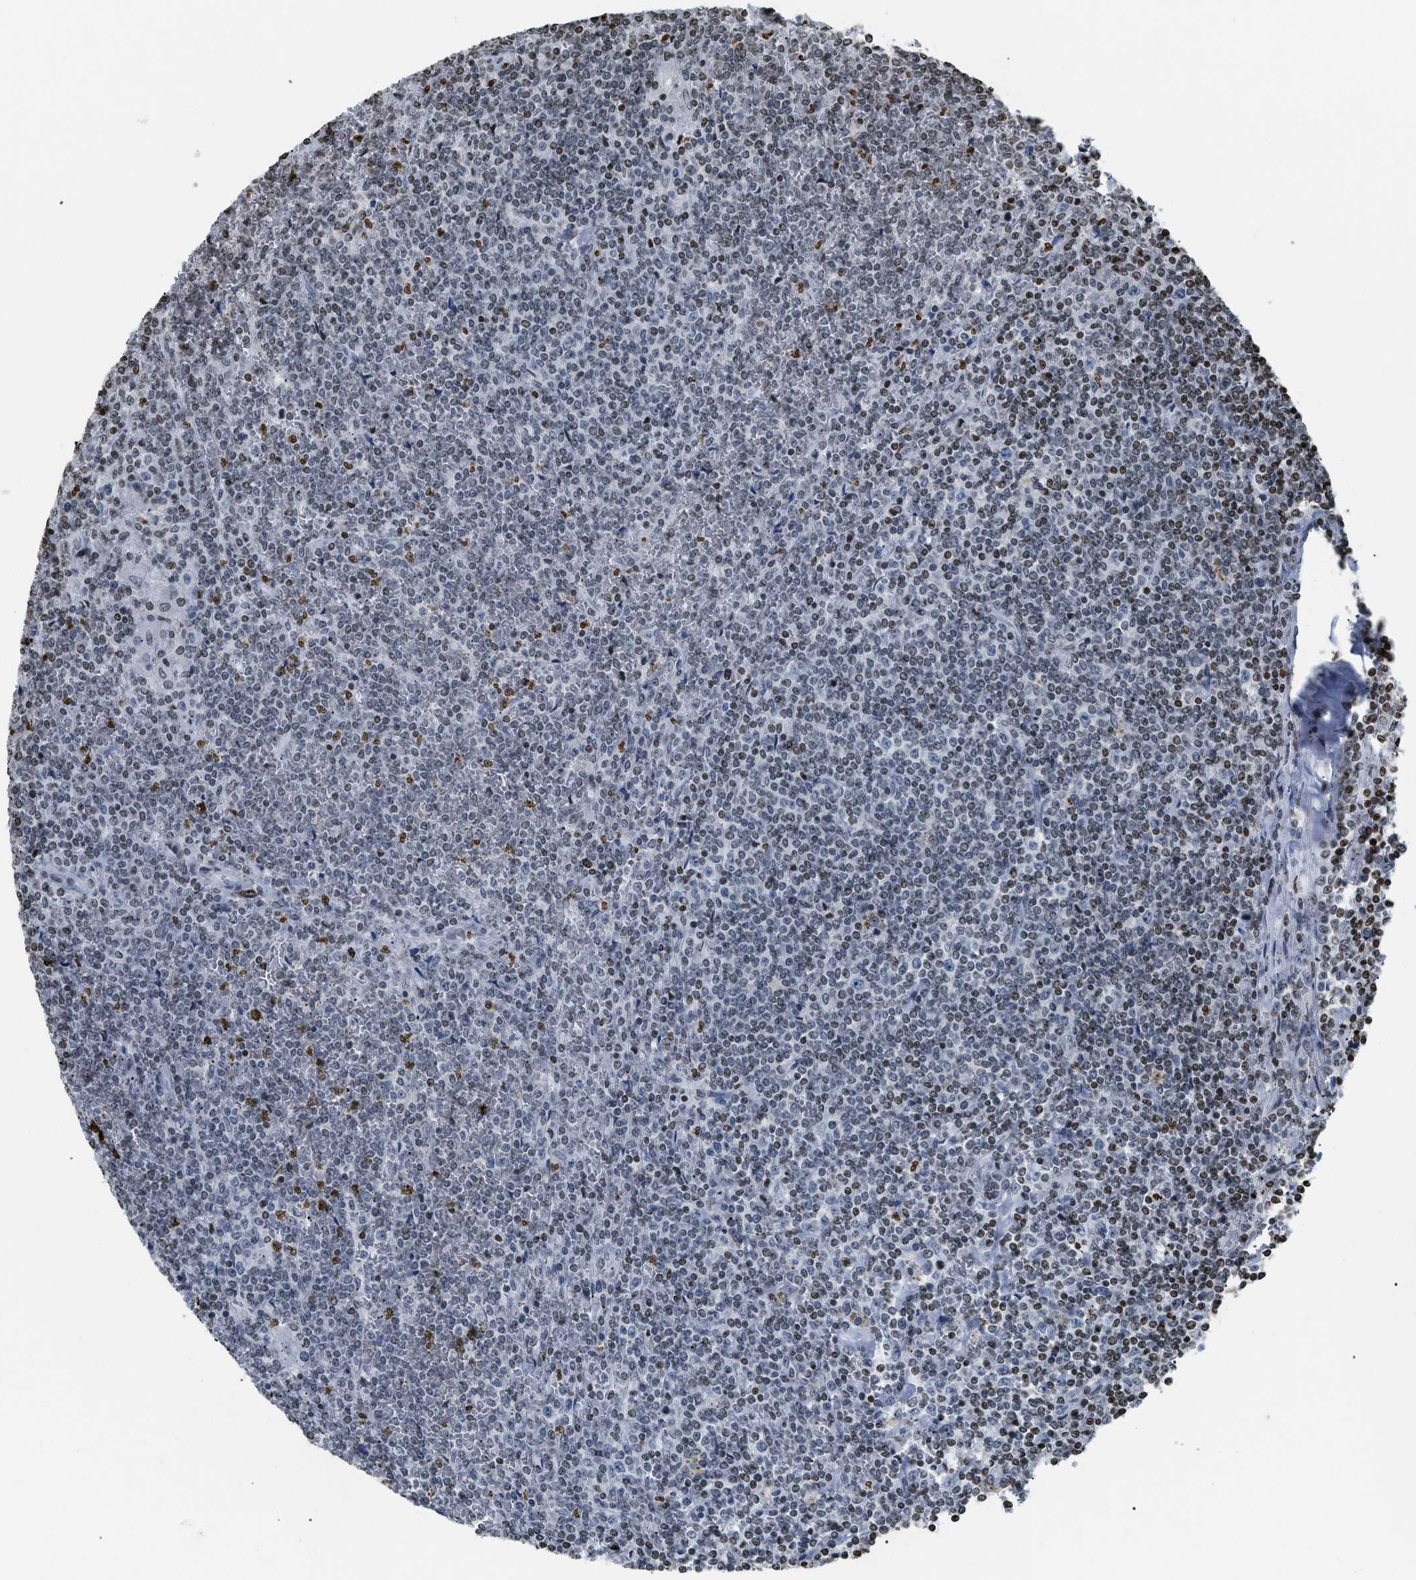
{"staining": {"intensity": "weak", "quantity": "25%-75%", "location": "nuclear"}, "tissue": "lymphoma", "cell_type": "Tumor cells", "image_type": "cancer", "snomed": [{"axis": "morphology", "description": "Malignant lymphoma, non-Hodgkin's type, Low grade"}, {"axis": "topography", "description": "Spleen"}], "caption": "The photomicrograph shows a brown stain indicating the presence of a protein in the nuclear of tumor cells in malignant lymphoma, non-Hodgkin's type (low-grade).", "gene": "HMGN2", "patient": {"sex": "female", "age": 19}}